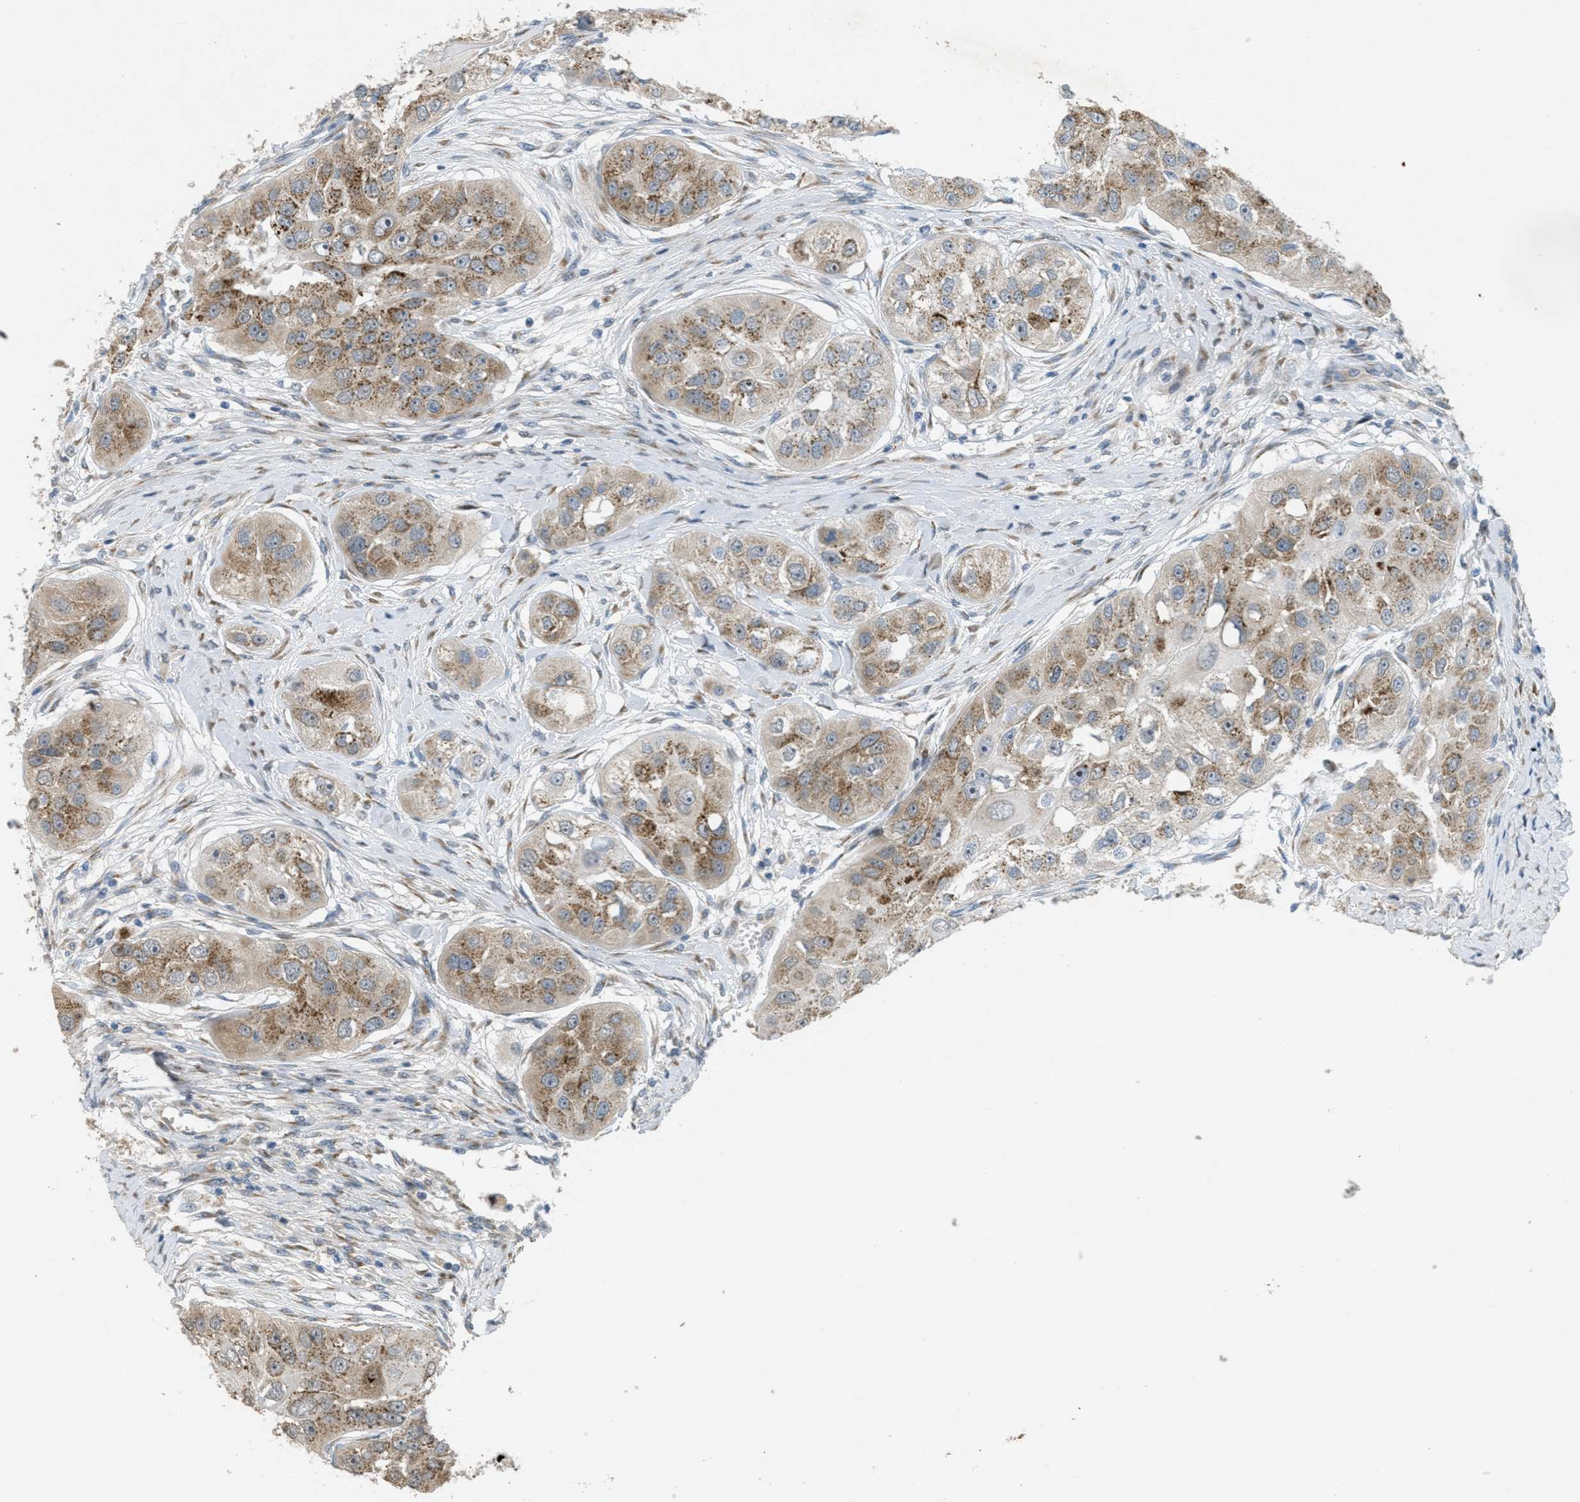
{"staining": {"intensity": "moderate", "quantity": ">75%", "location": "cytoplasmic/membranous"}, "tissue": "head and neck cancer", "cell_type": "Tumor cells", "image_type": "cancer", "snomed": [{"axis": "morphology", "description": "Normal tissue, NOS"}, {"axis": "morphology", "description": "Squamous cell carcinoma, NOS"}, {"axis": "topography", "description": "Skeletal muscle"}, {"axis": "topography", "description": "Head-Neck"}], "caption": "DAB immunohistochemical staining of head and neck cancer displays moderate cytoplasmic/membranous protein staining in about >75% of tumor cells.", "gene": "ZFPL1", "patient": {"sex": "male", "age": 51}}